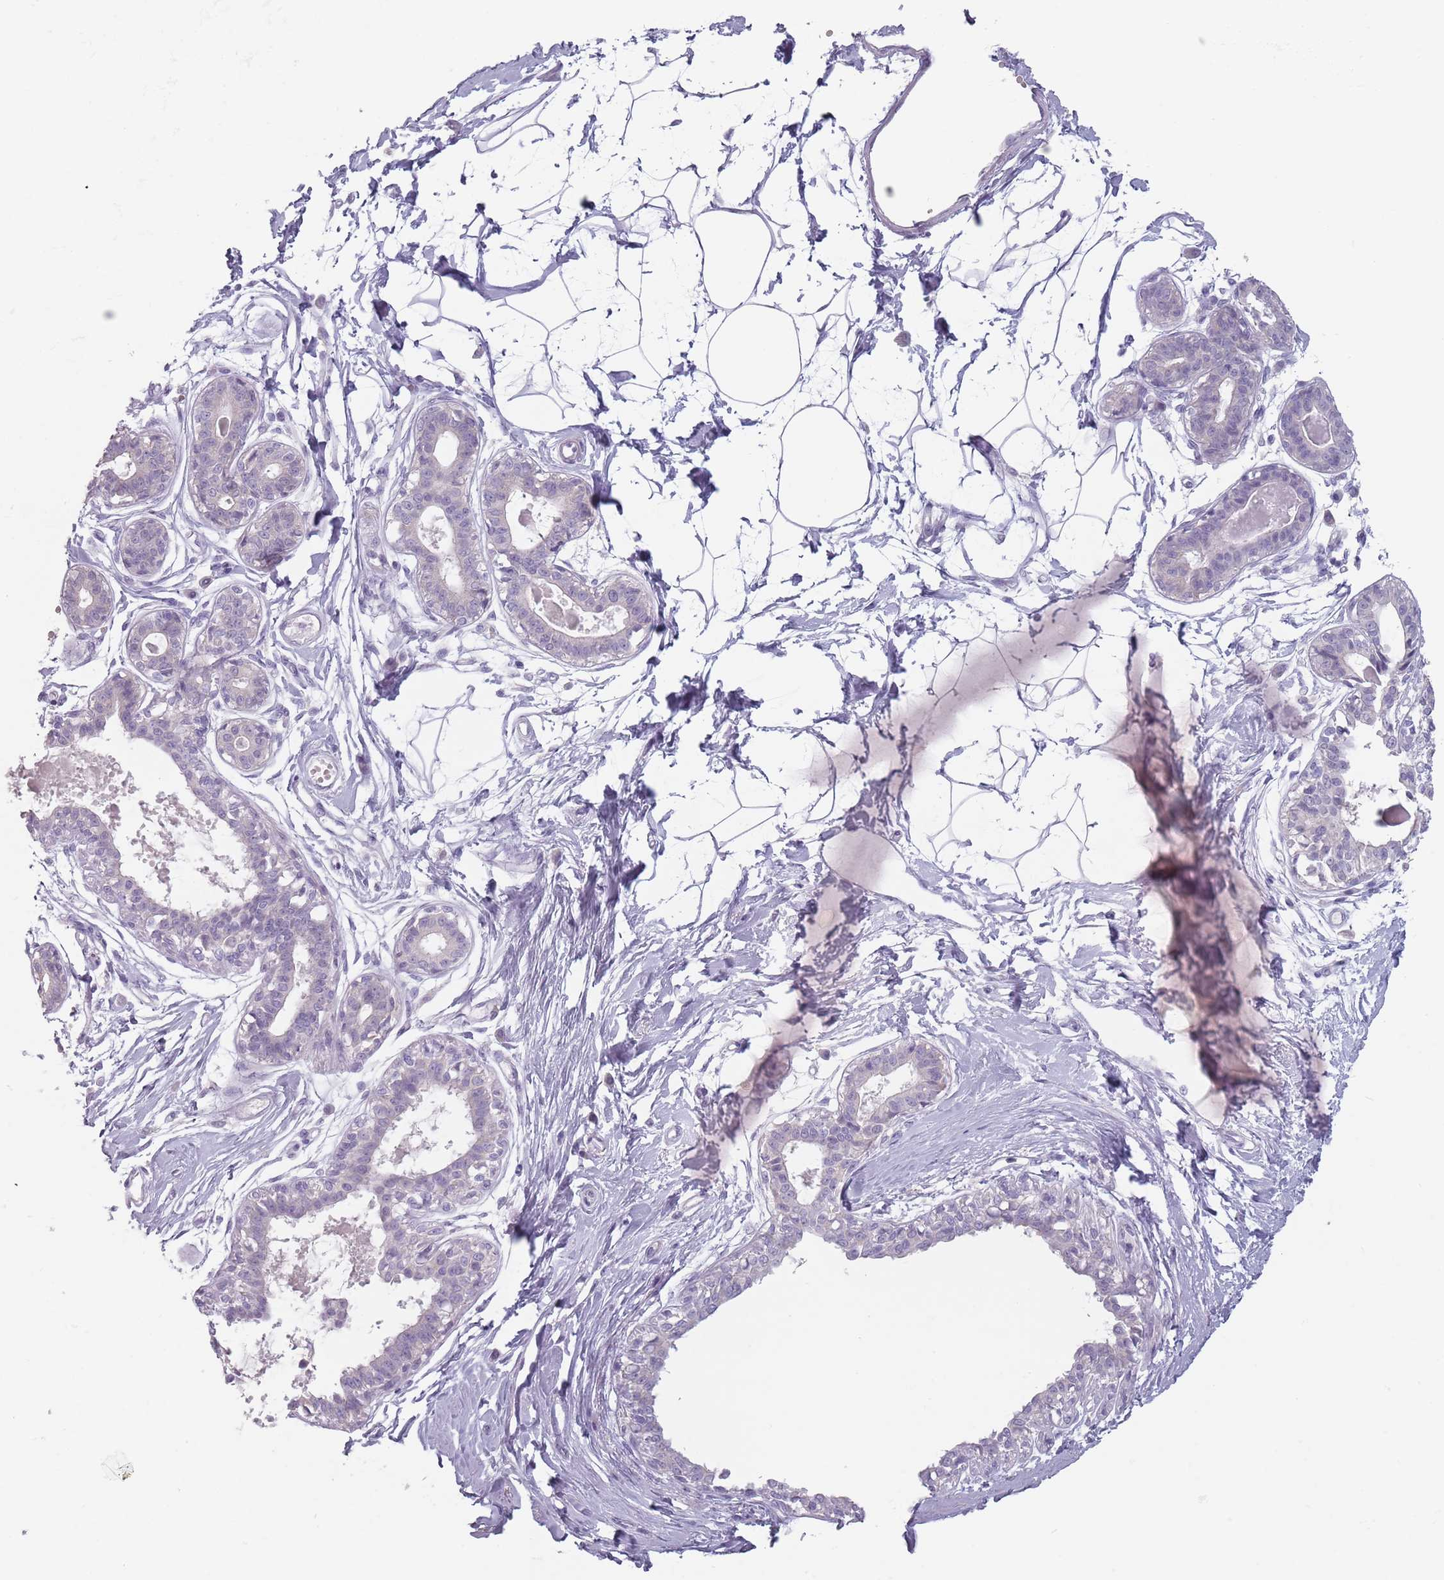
{"staining": {"intensity": "negative", "quantity": "none", "location": "none"}, "tissue": "breast", "cell_type": "Adipocytes", "image_type": "normal", "snomed": [{"axis": "morphology", "description": "Normal tissue, NOS"}, {"axis": "topography", "description": "Breast"}], "caption": "Human breast stained for a protein using immunohistochemistry demonstrates no staining in adipocytes.", "gene": "CEP19", "patient": {"sex": "female", "age": 45}}